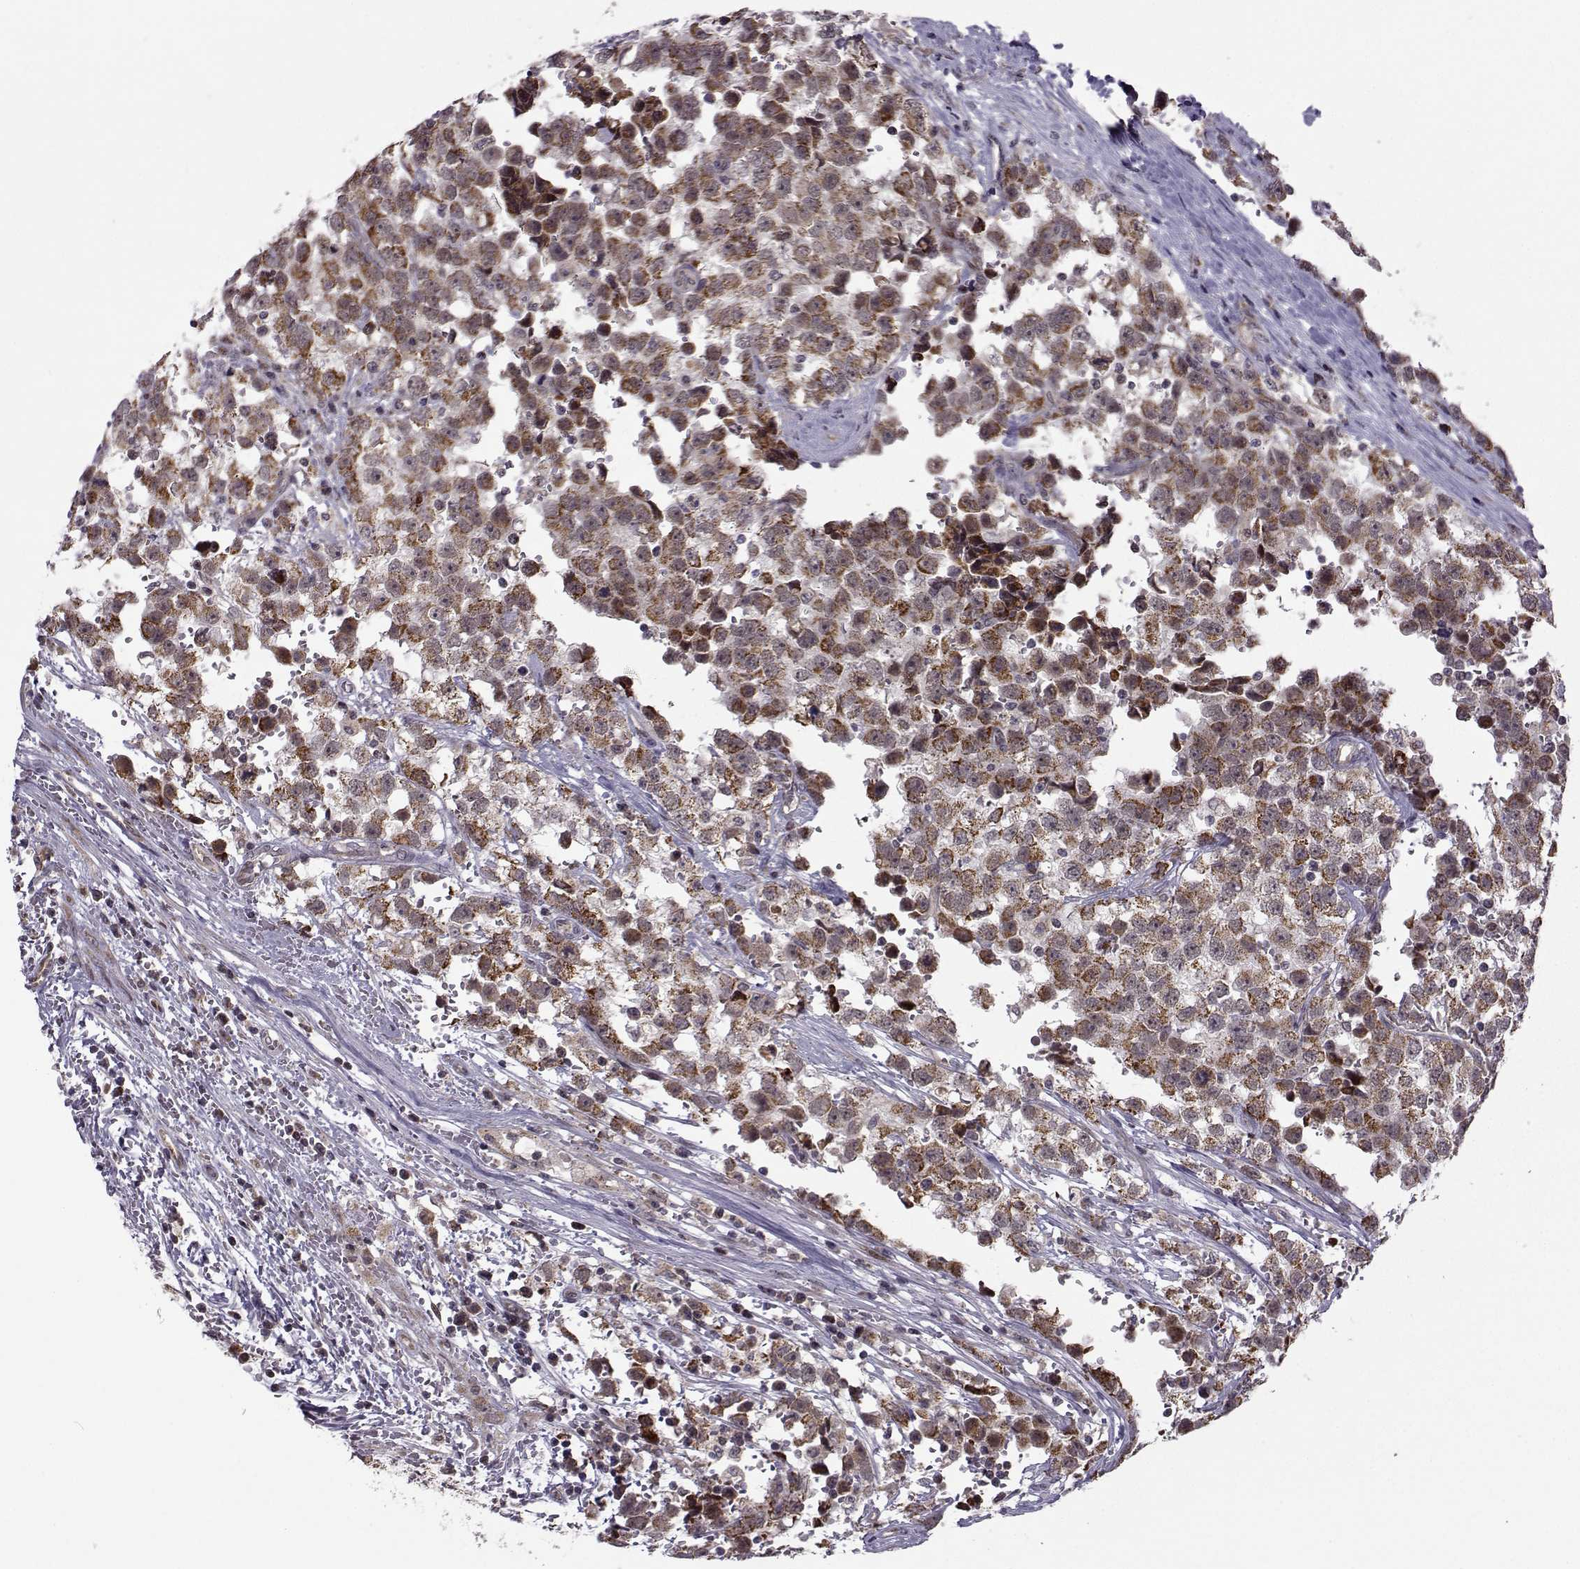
{"staining": {"intensity": "strong", "quantity": "25%-75%", "location": "cytoplasmic/membranous"}, "tissue": "testis cancer", "cell_type": "Tumor cells", "image_type": "cancer", "snomed": [{"axis": "morphology", "description": "Seminoma, NOS"}, {"axis": "topography", "description": "Testis"}], "caption": "Immunohistochemistry (IHC) of testis cancer (seminoma) exhibits high levels of strong cytoplasmic/membranous expression in about 25%-75% of tumor cells.", "gene": "NECAB3", "patient": {"sex": "male", "age": 34}}